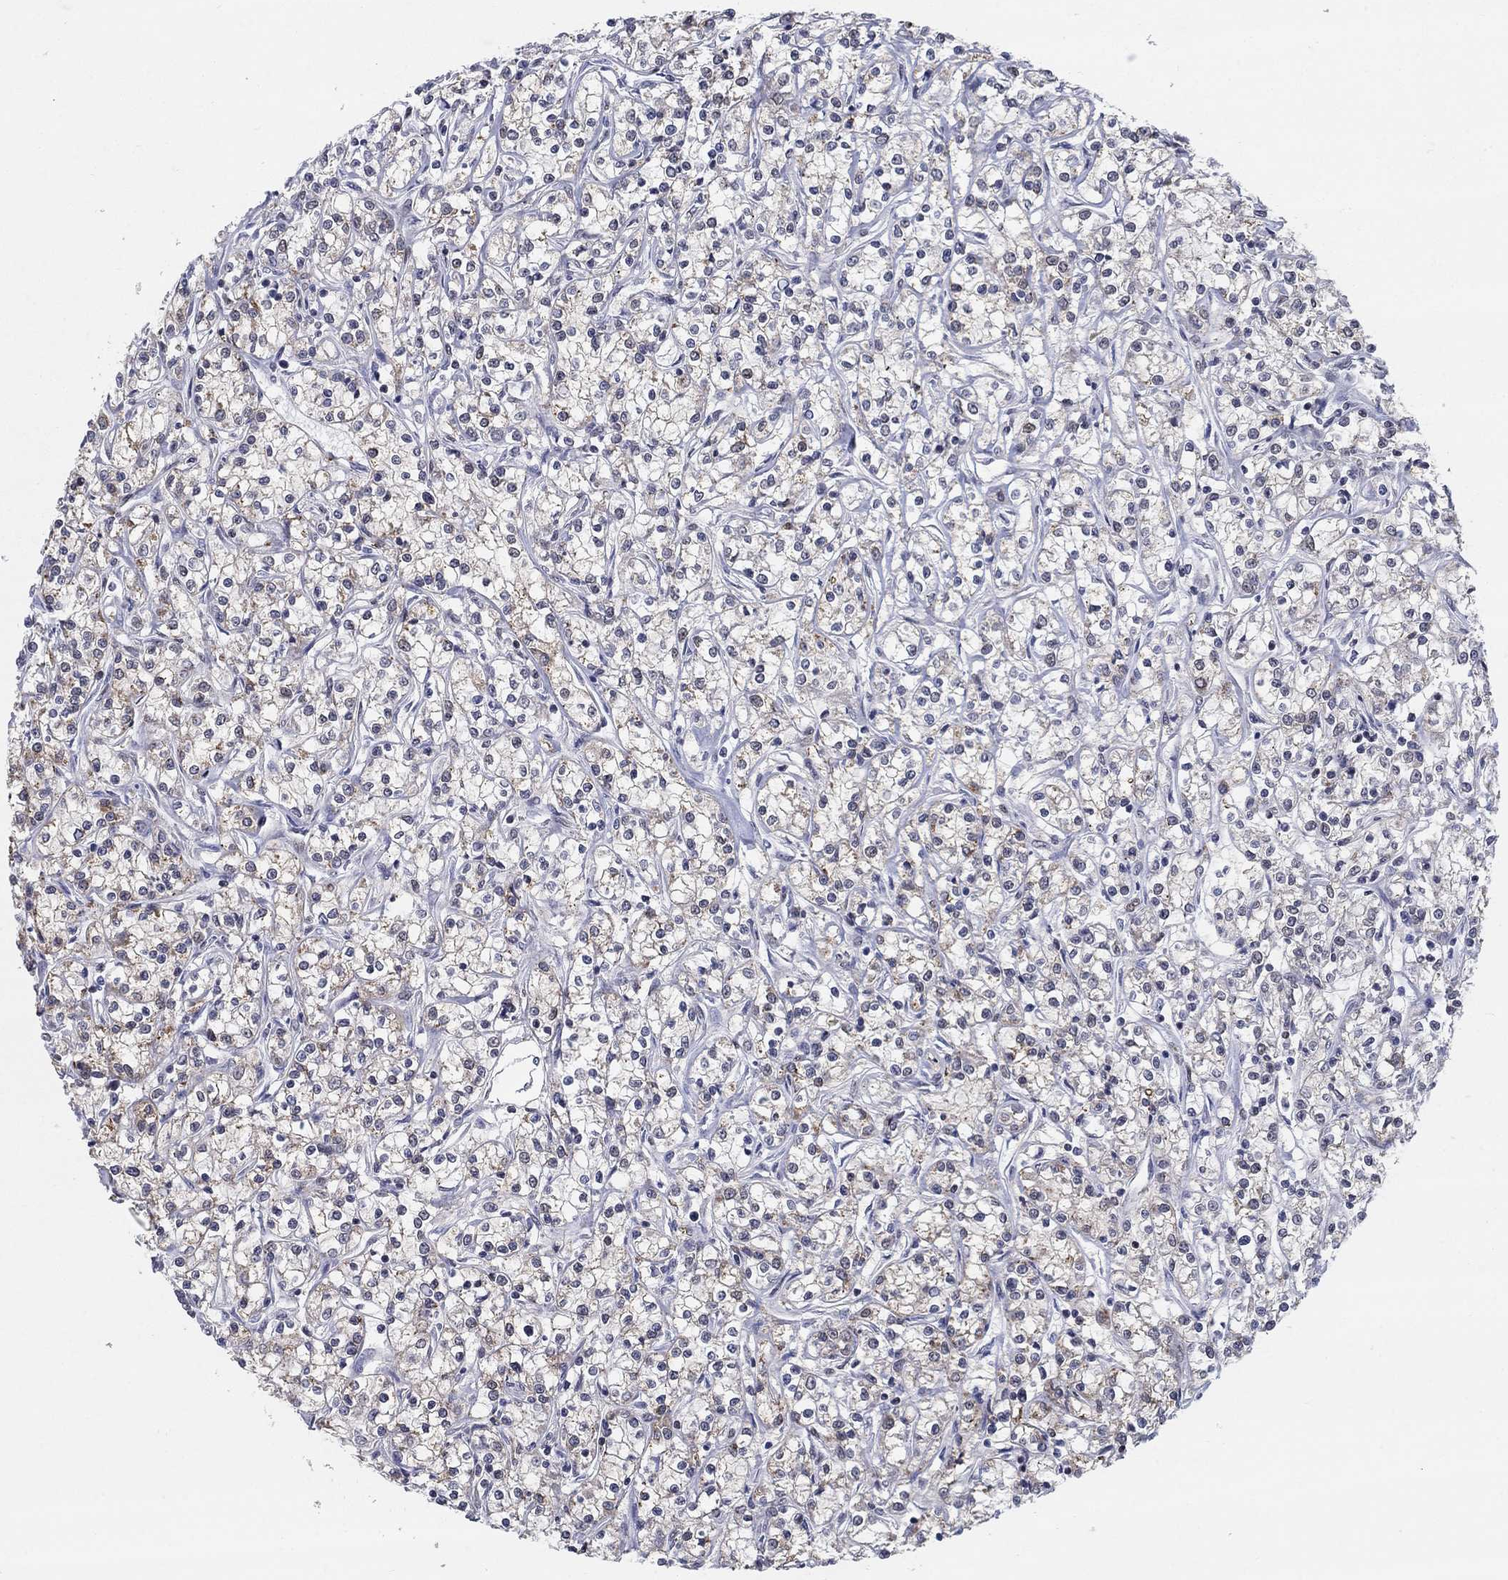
{"staining": {"intensity": "negative", "quantity": "none", "location": "none"}, "tissue": "renal cancer", "cell_type": "Tumor cells", "image_type": "cancer", "snomed": [{"axis": "morphology", "description": "Adenocarcinoma, NOS"}, {"axis": "topography", "description": "Kidney"}], "caption": "Image shows no protein positivity in tumor cells of adenocarcinoma (renal) tissue.", "gene": "CENPE", "patient": {"sex": "female", "age": 59}}